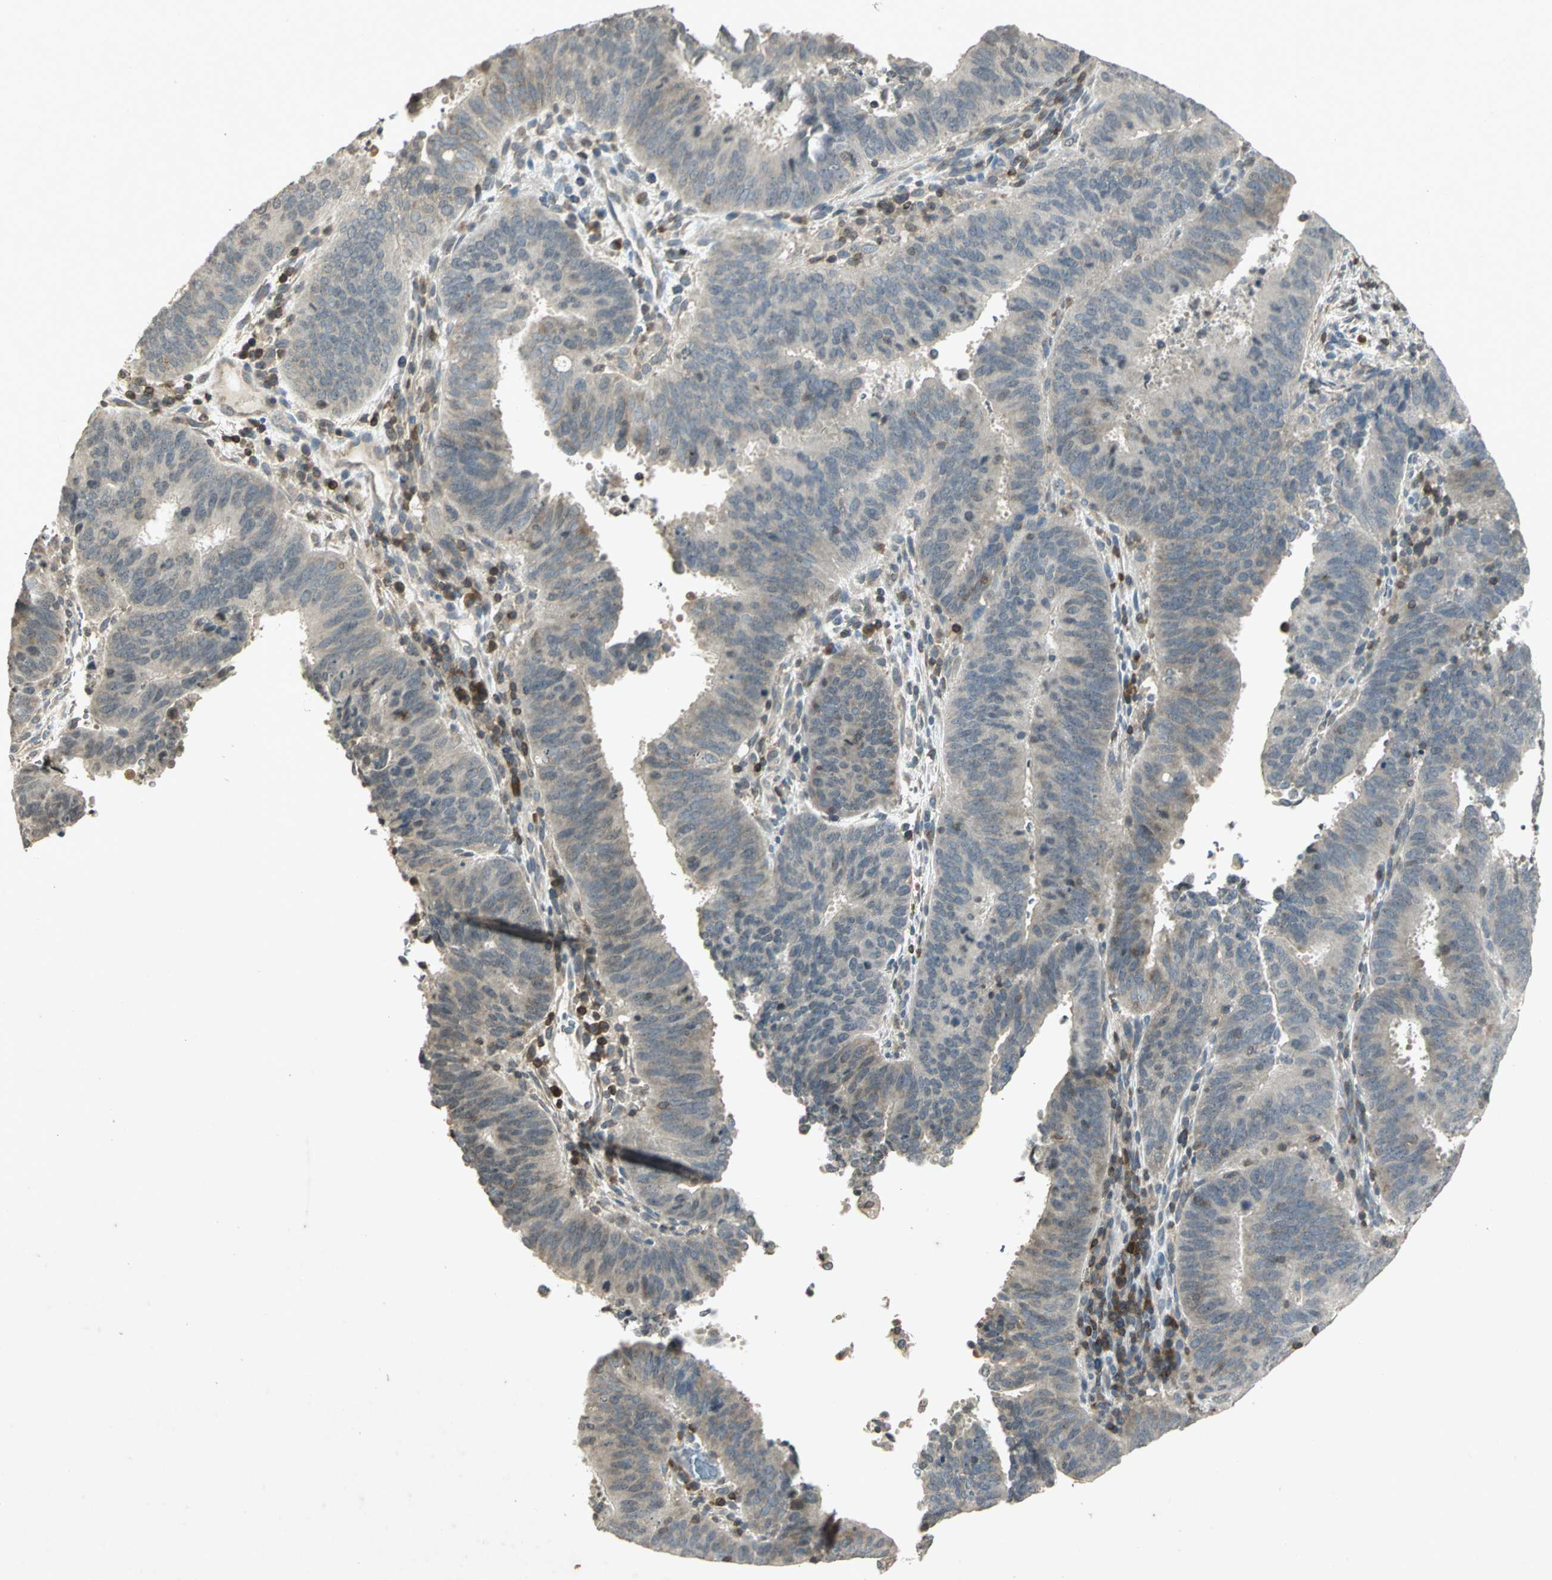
{"staining": {"intensity": "weak", "quantity": "<25%", "location": "nuclear"}, "tissue": "cervical cancer", "cell_type": "Tumor cells", "image_type": "cancer", "snomed": [{"axis": "morphology", "description": "Adenocarcinoma, NOS"}, {"axis": "topography", "description": "Cervix"}], "caption": "DAB (3,3'-diaminobenzidine) immunohistochemical staining of cervical cancer displays no significant staining in tumor cells.", "gene": "IL16", "patient": {"sex": "female", "age": 44}}